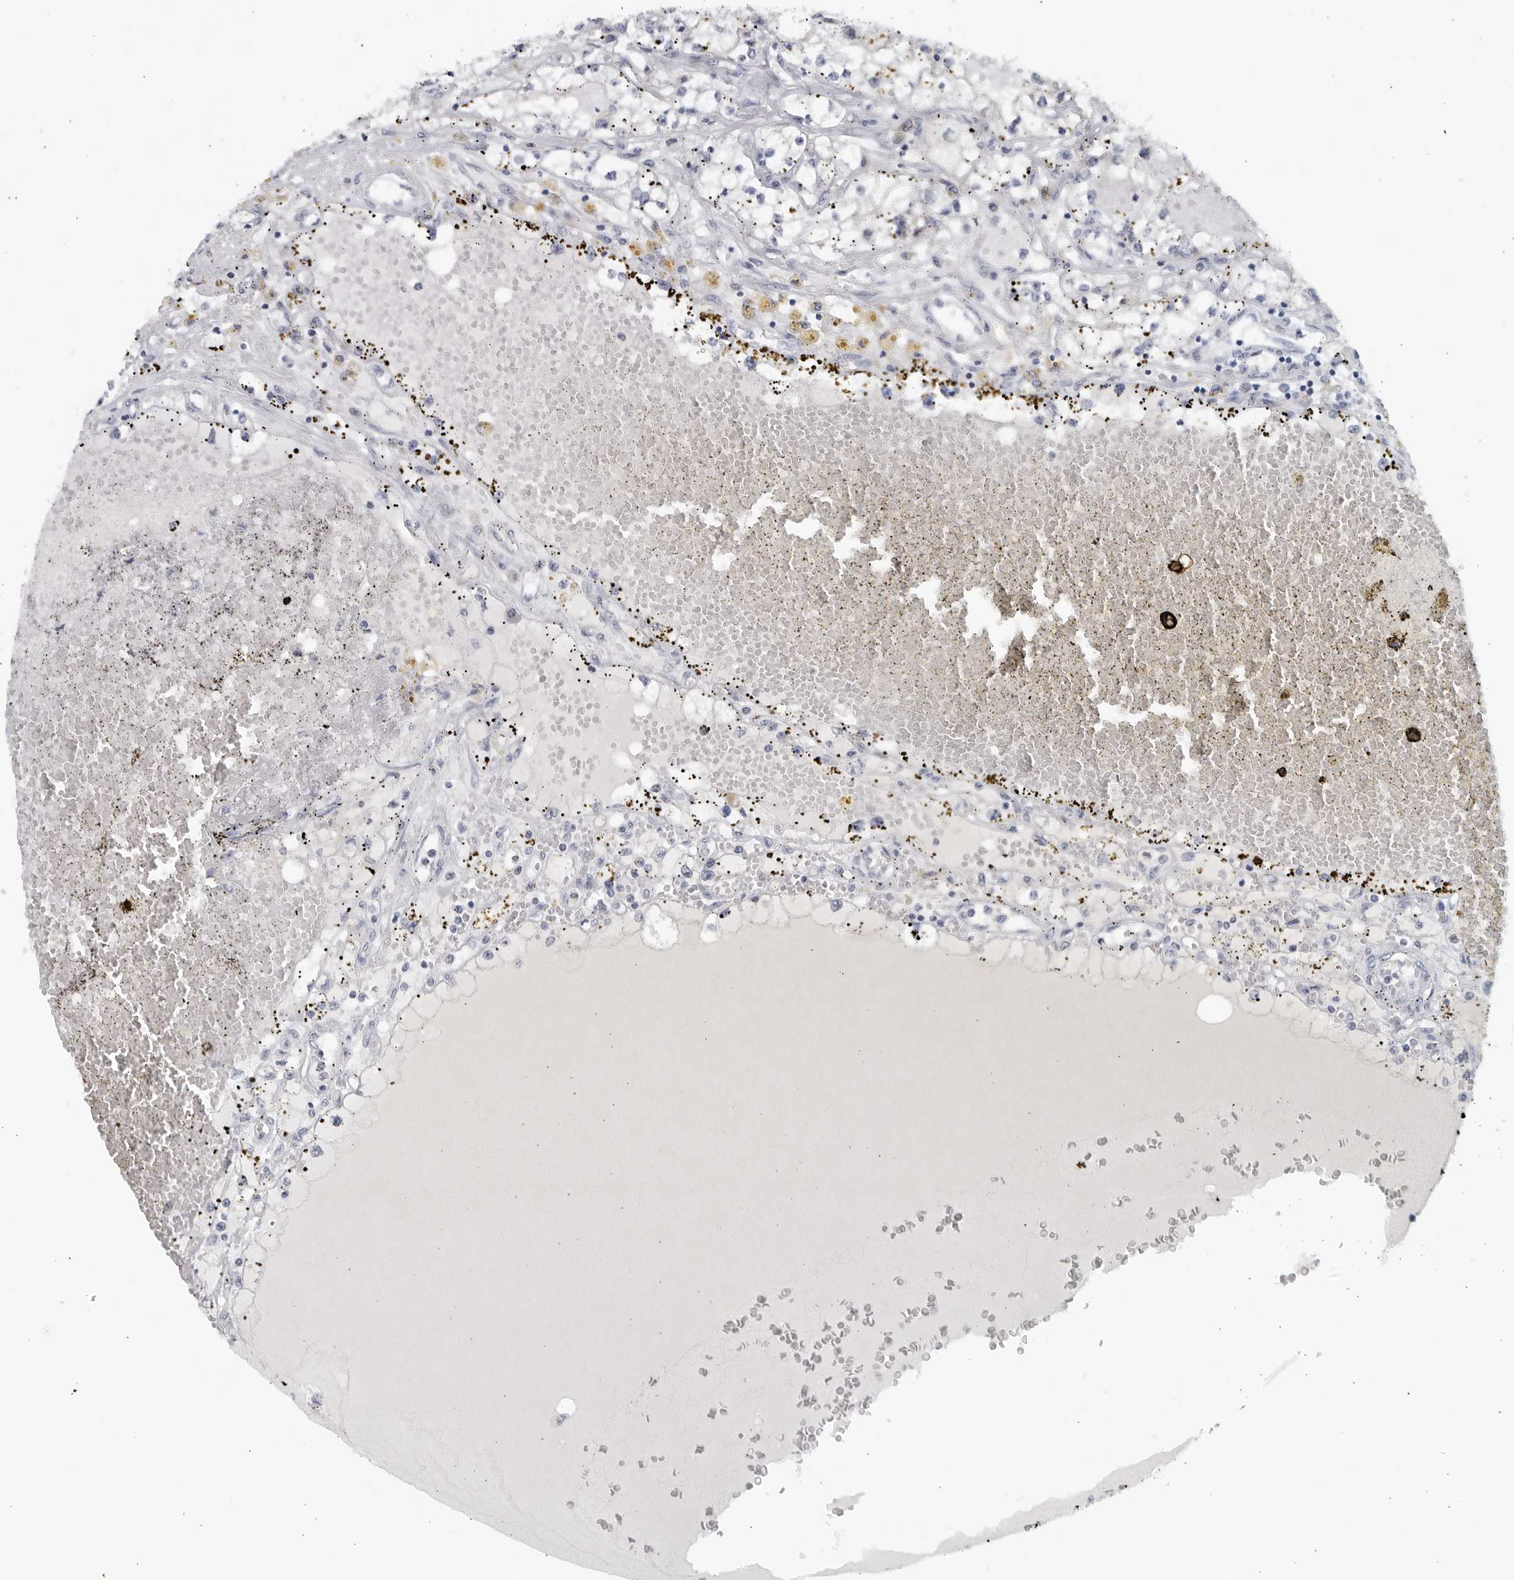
{"staining": {"intensity": "negative", "quantity": "none", "location": "none"}, "tissue": "renal cancer", "cell_type": "Tumor cells", "image_type": "cancer", "snomed": [{"axis": "morphology", "description": "Adenocarcinoma, NOS"}, {"axis": "topography", "description": "Kidney"}], "caption": "This is an immunohistochemistry (IHC) image of human renal cancer (adenocarcinoma). There is no positivity in tumor cells.", "gene": "MATN1", "patient": {"sex": "male", "age": 56}}